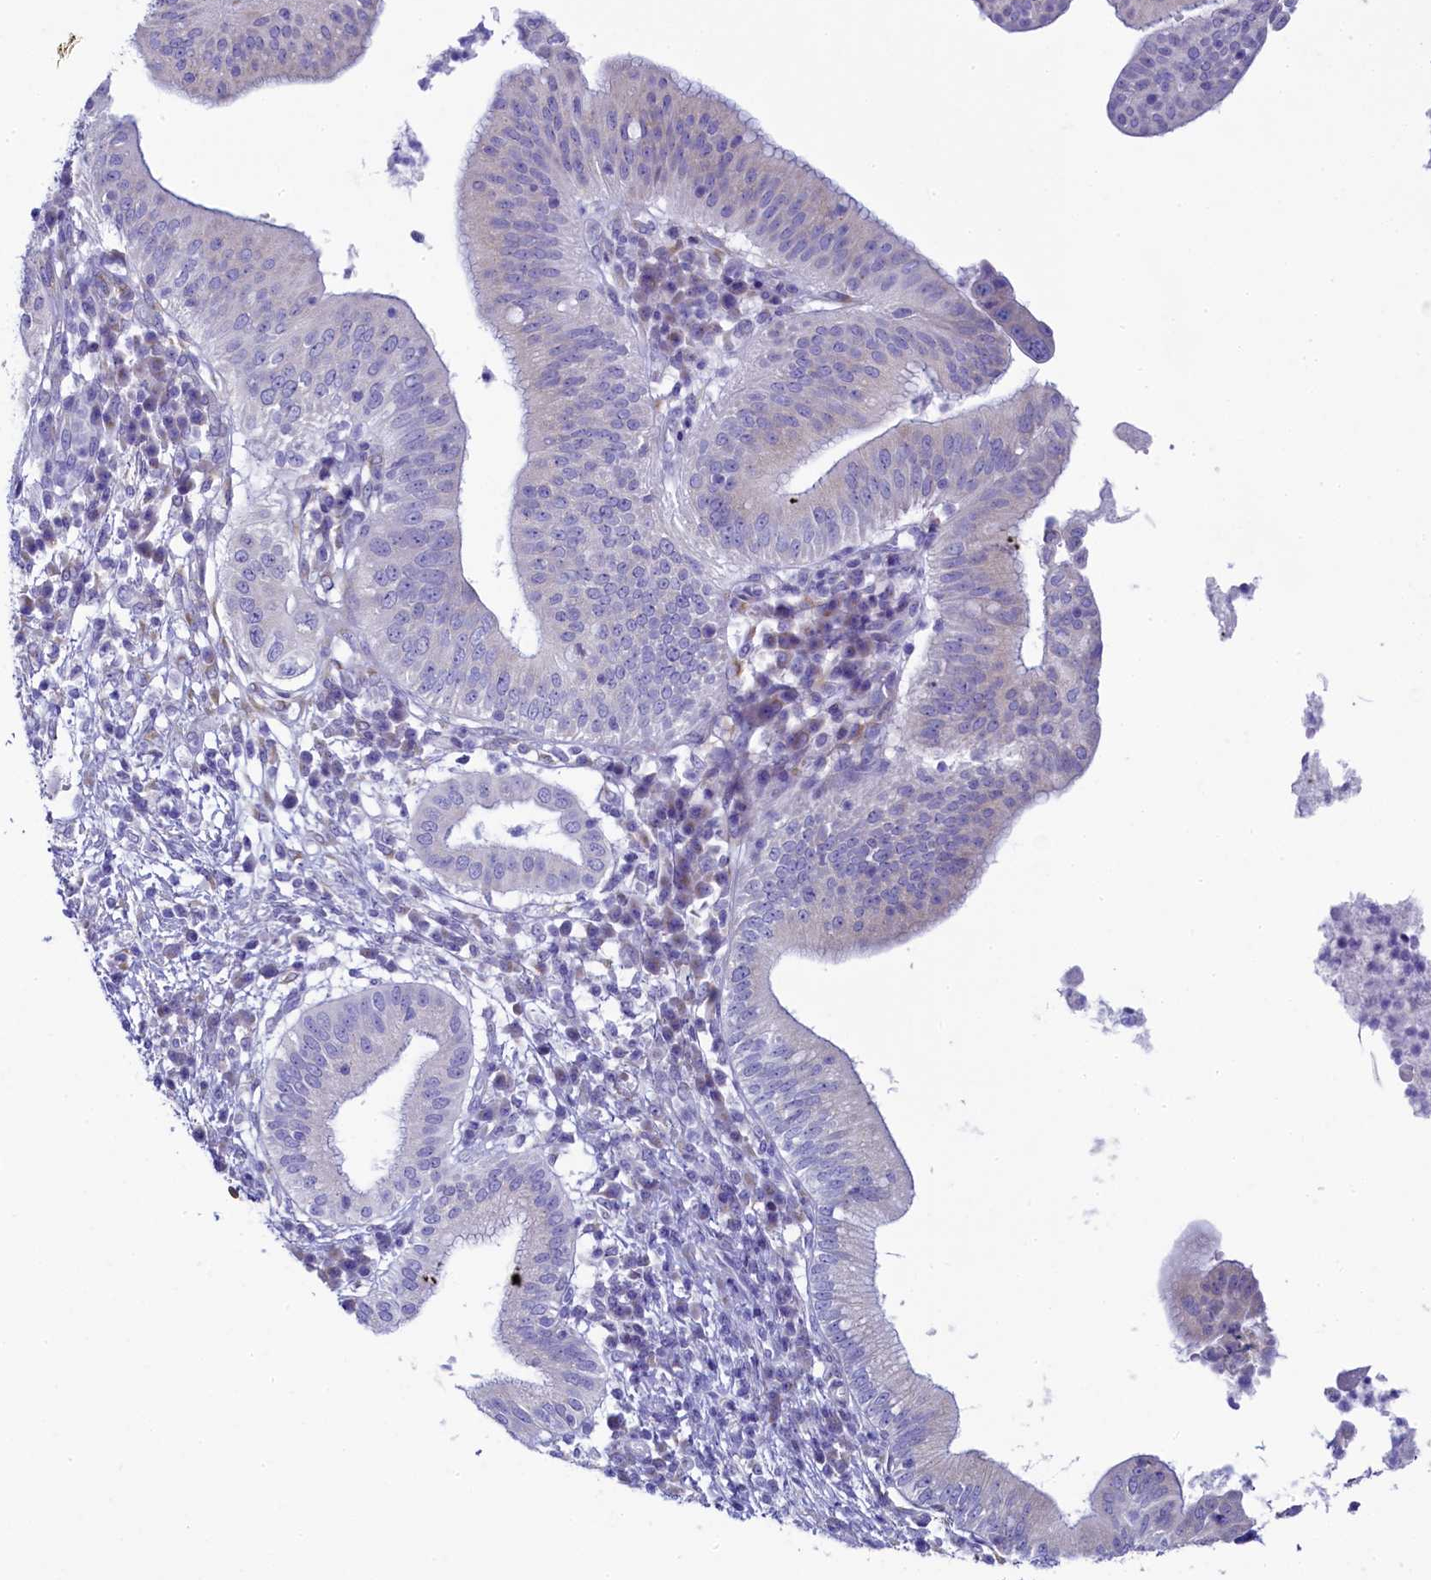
{"staining": {"intensity": "negative", "quantity": "none", "location": "none"}, "tissue": "pancreatic cancer", "cell_type": "Tumor cells", "image_type": "cancer", "snomed": [{"axis": "morphology", "description": "Adenocarcinoma, NOS"}, {"axis": "topography", "description": "Pancreas"}], "caption": "A high-resolution photomicrograph shows IHC staining of pancreatic adenocarcinoma, which exhibits no significant expression in tumor cells.", "gene": "SKA3", "patient": {"sex": "male", "age": 68}}